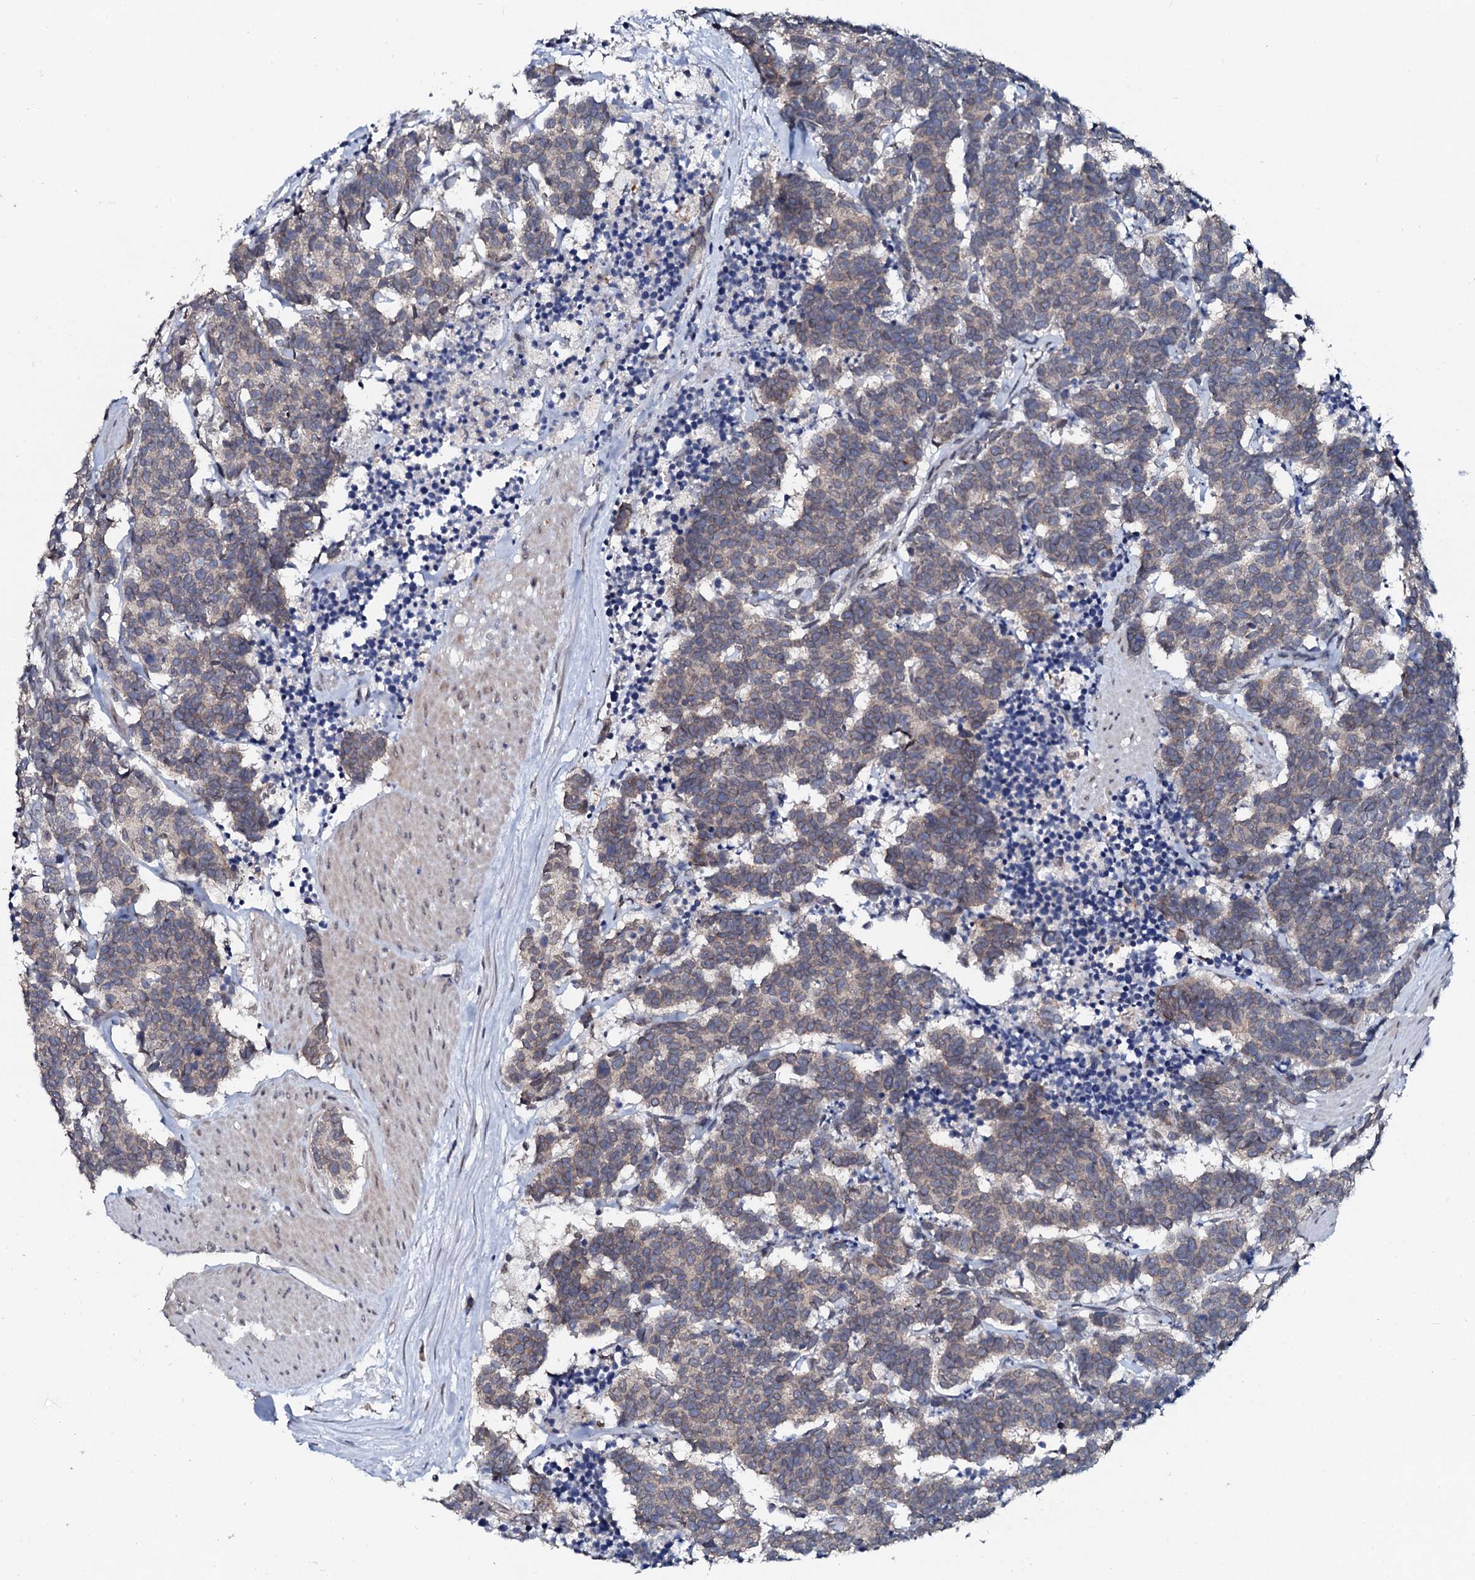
{"staining": {"intensity": "weak", "quantity": "<25%", "location": "cytoplasmic/membranous"}, "tissue": "carcinoid", "cell_type": "Tumor cells", "image_type": "cancer", "snomed": [{"axis": "morphology", "description": "Carcinoma, NOS"}, {"axis": "morphology", "description": "Carcinoid, malignant, NOS"}, {"axis": "topography", "description": "Urinary bladder"}], "caption": "Immunohistochemistry of carcinoma reveals no expression in tumor cells.", "gene": "SNTA1", "patient": {"sex": "male", "age": 57}}